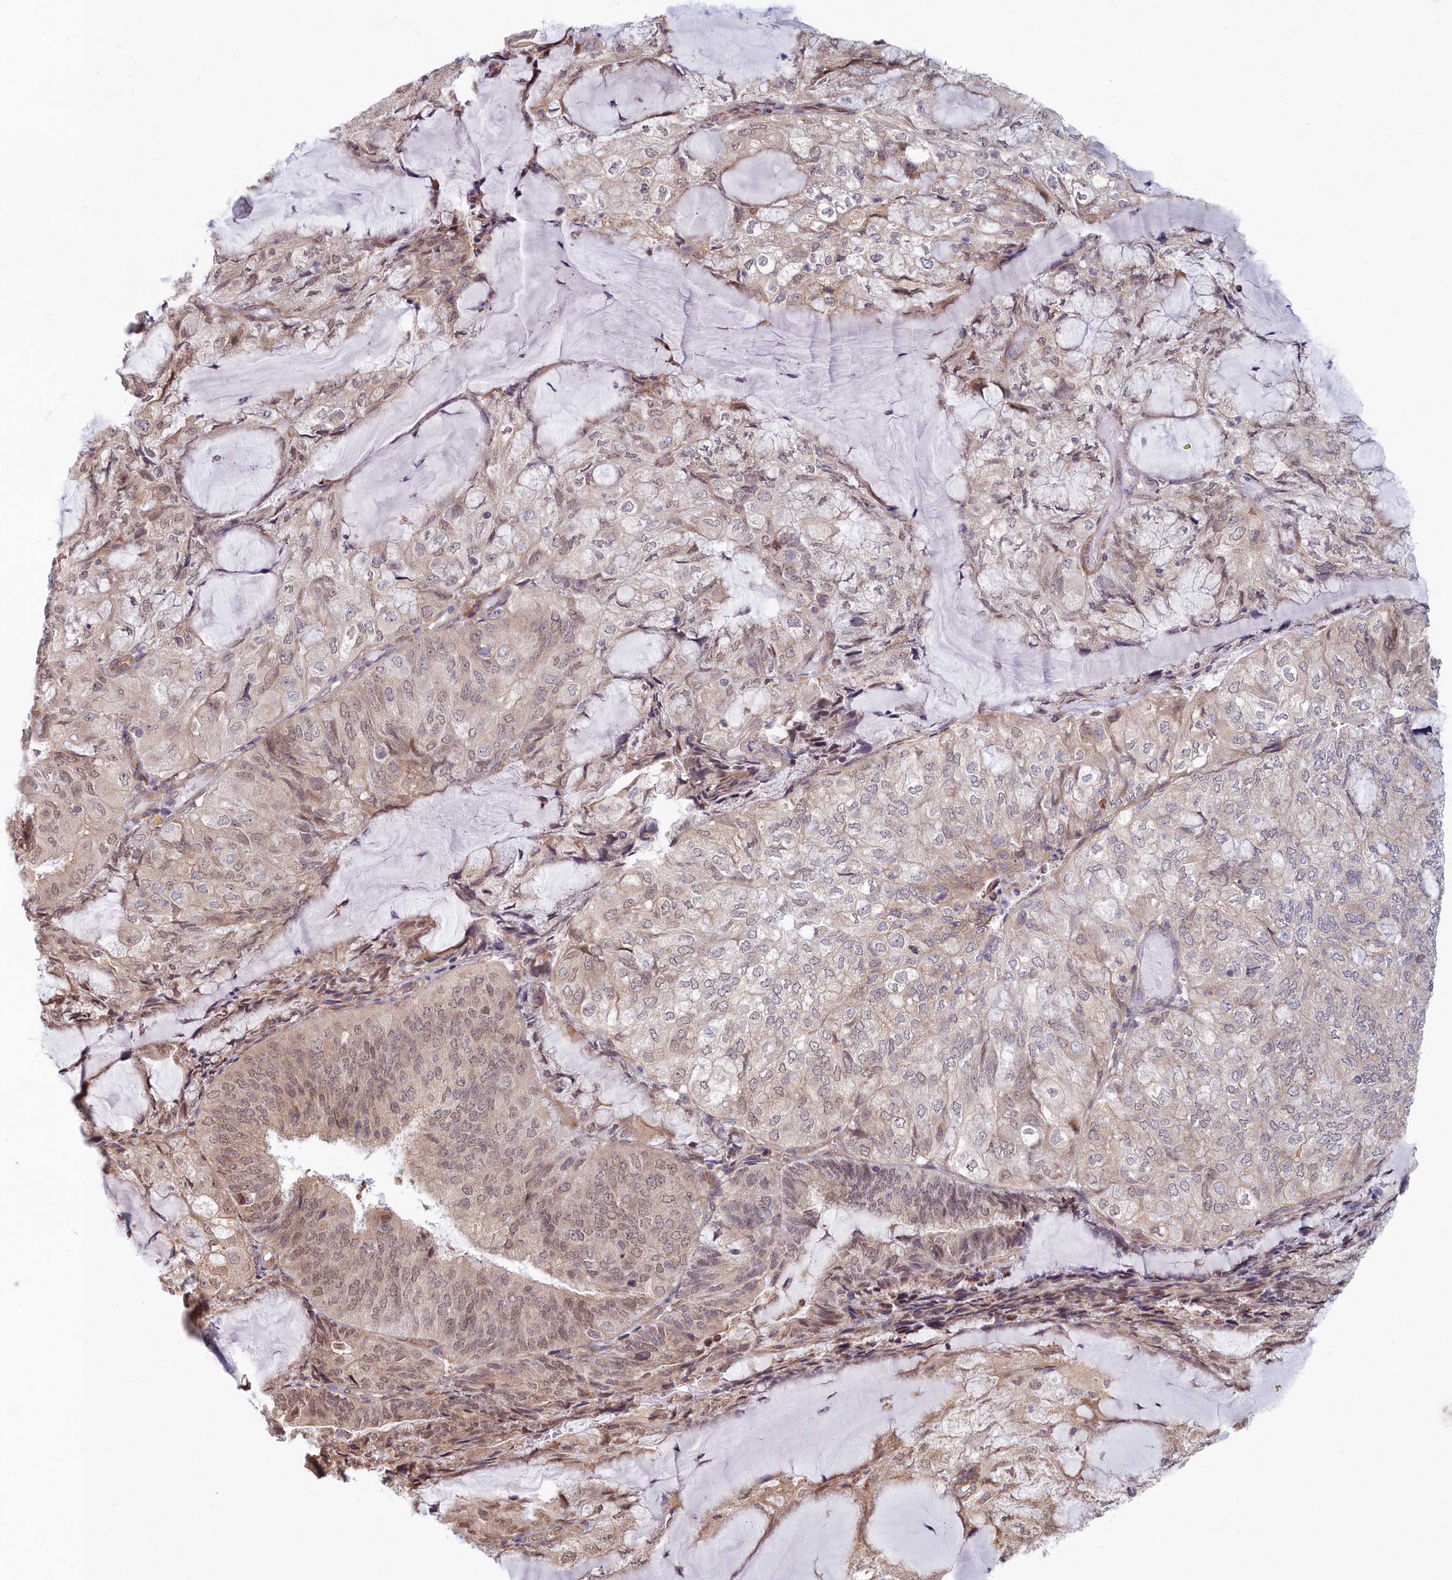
{"staining": {"intensity": "weak", "quantity": ">75%", "location": "nuclear"}, "tissue": "endometrial cancer", "cell_type": "Tumor cells", "image_type": "cancer", "snomed": [{"axis": "morphology", "description": "Adenocarcinoma, NOS"}, {"axis": "topography", "description": "Endometrium"}], "caption": "A brown stain labels weak nuclear expression of a protein in endometrial cancer tumor cells.", "gene": "MAK16", "patient": {"sex": "female", "age": 81}}